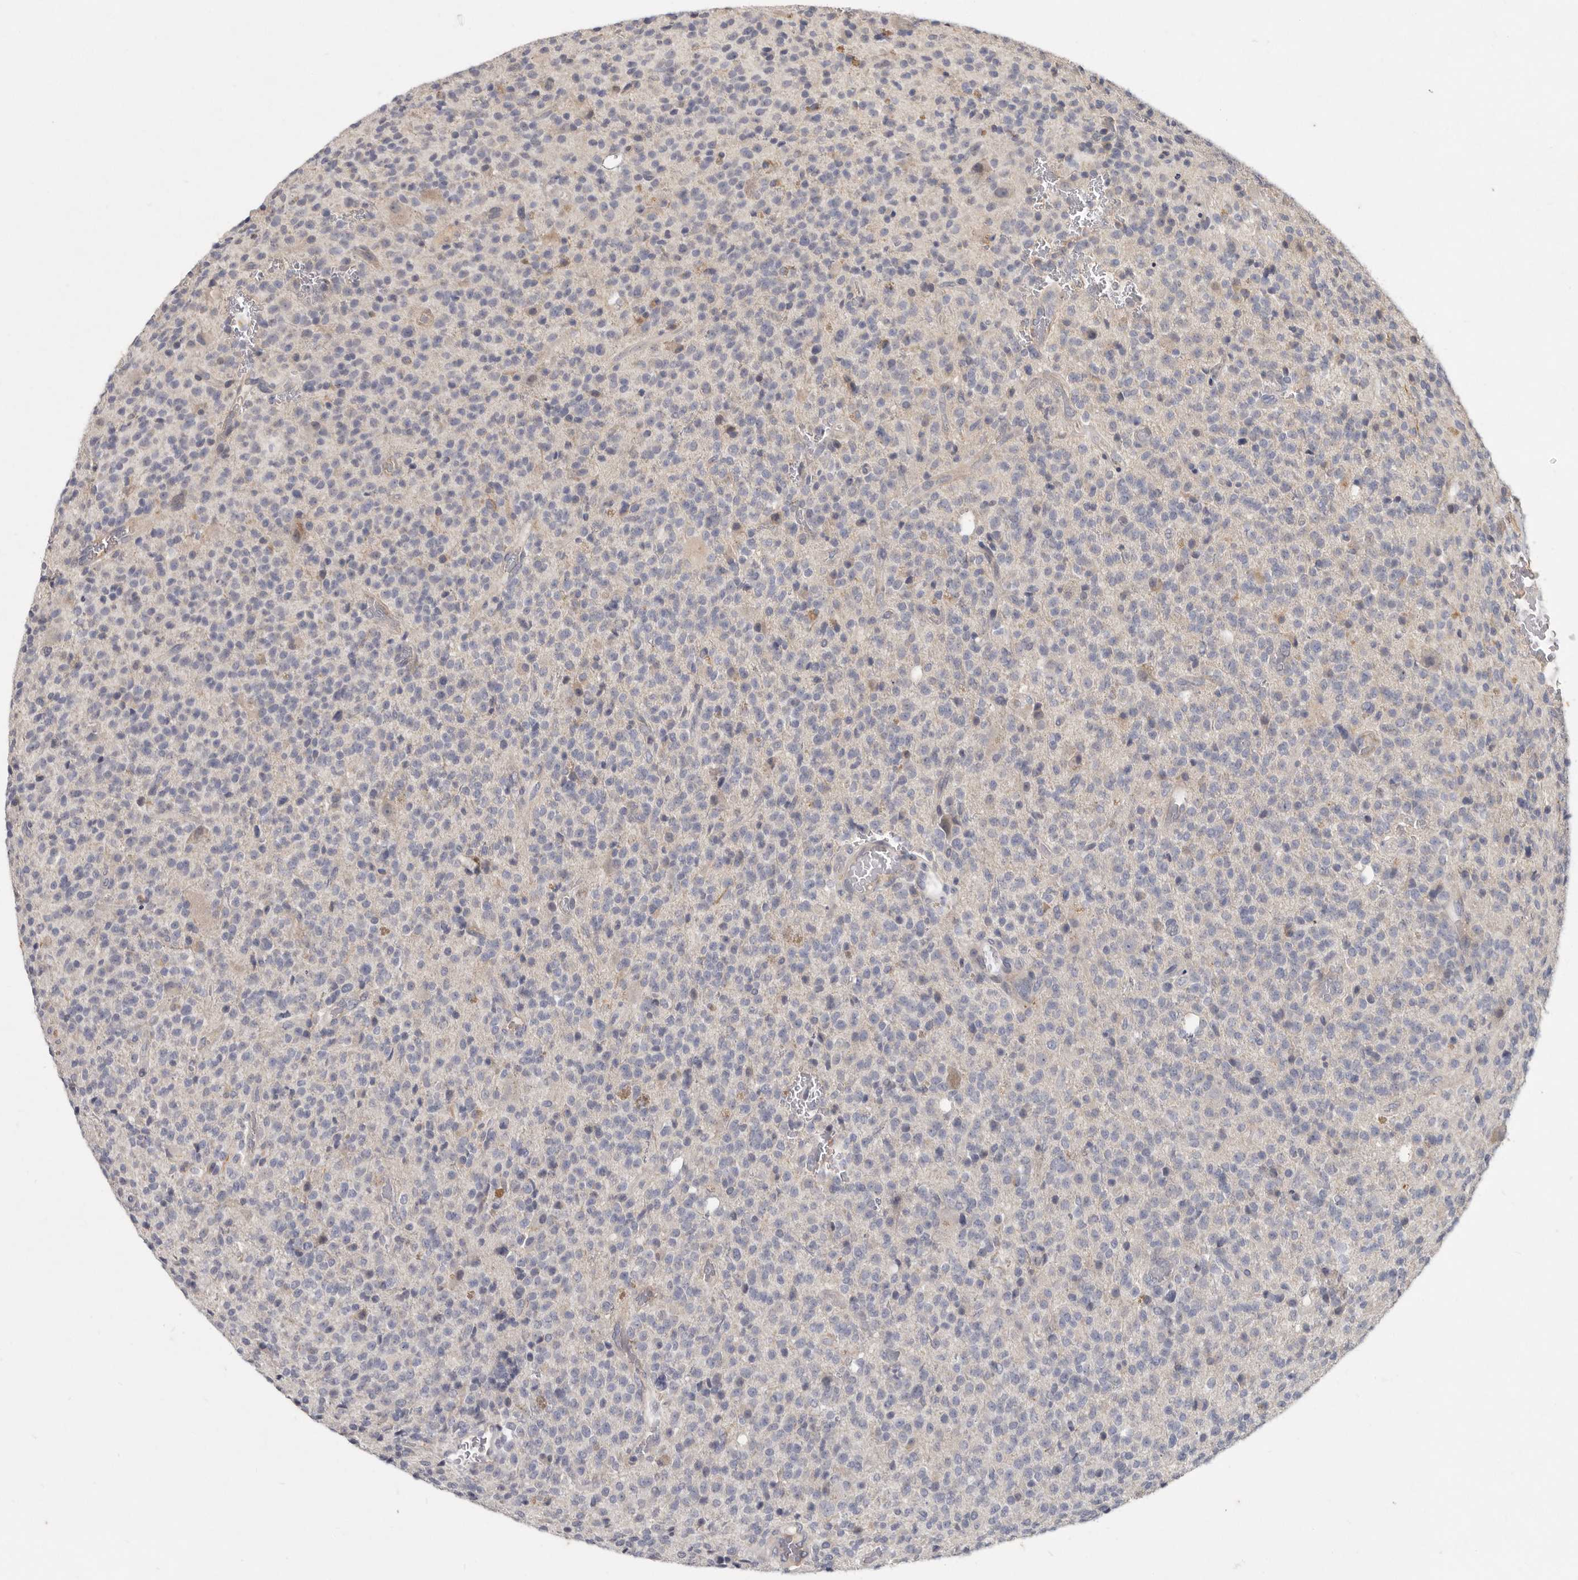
{"staining": {"intensity": "negative", "quantity": "none", "location": "none"}, "tissue": "glioma", "cell_type": "Tumor cells", "image_type": "cancer", "snomed": [{"axis": "morphology", "description": "Glioma, malignant, High grade"}, {"axis": "topography", "description": "Brain"}], "caption": "Immunohistochemistry (IHC) micrograph of neoplastic tissue: human glioma stained with DAB demonstrates no significant protein expression in tumor cells.", "gene": "SLC22A1", "patient": {"sex": "male", "age": 34}}